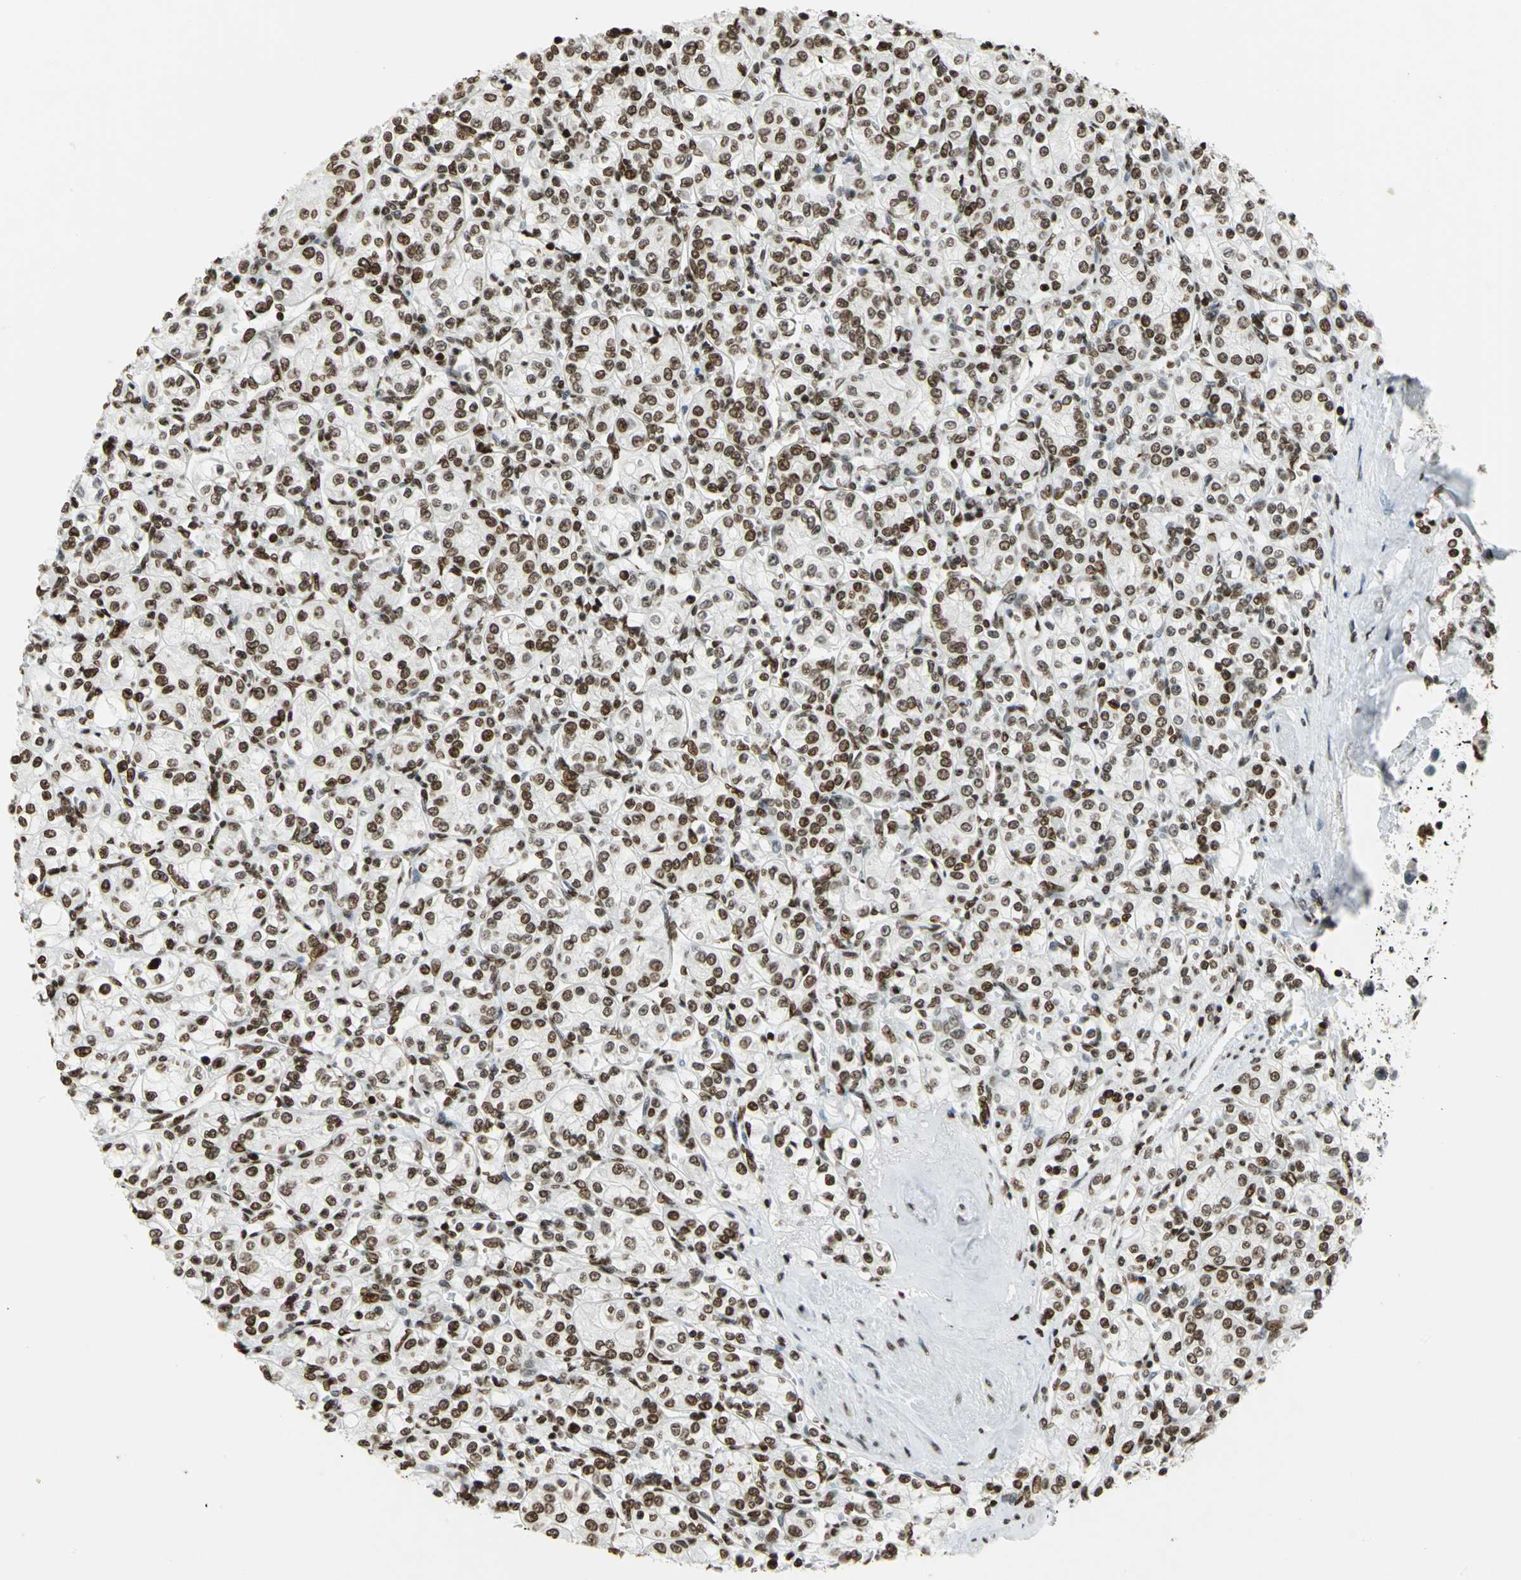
{"staining": {"intensity": "strong", "quantity": ">75%", "location": "nuclear"}, "tissue": "renal cancer", "cell_type": "Tumor cells", "image_type": "cancer", "snomed": [{"axis": "morphology", "description": "Adenocarcinoma, NOS"}, {"axis": "topography", "description": "Kidney"}], "caption": "Immunohistochemistry (IHC) of human renal adenocarcinoma displays high levels of strong nuclear expression in about >75% of tumor cells.", "gene": "HMGB1", "patient": {"sex": "male", "age": 77}}